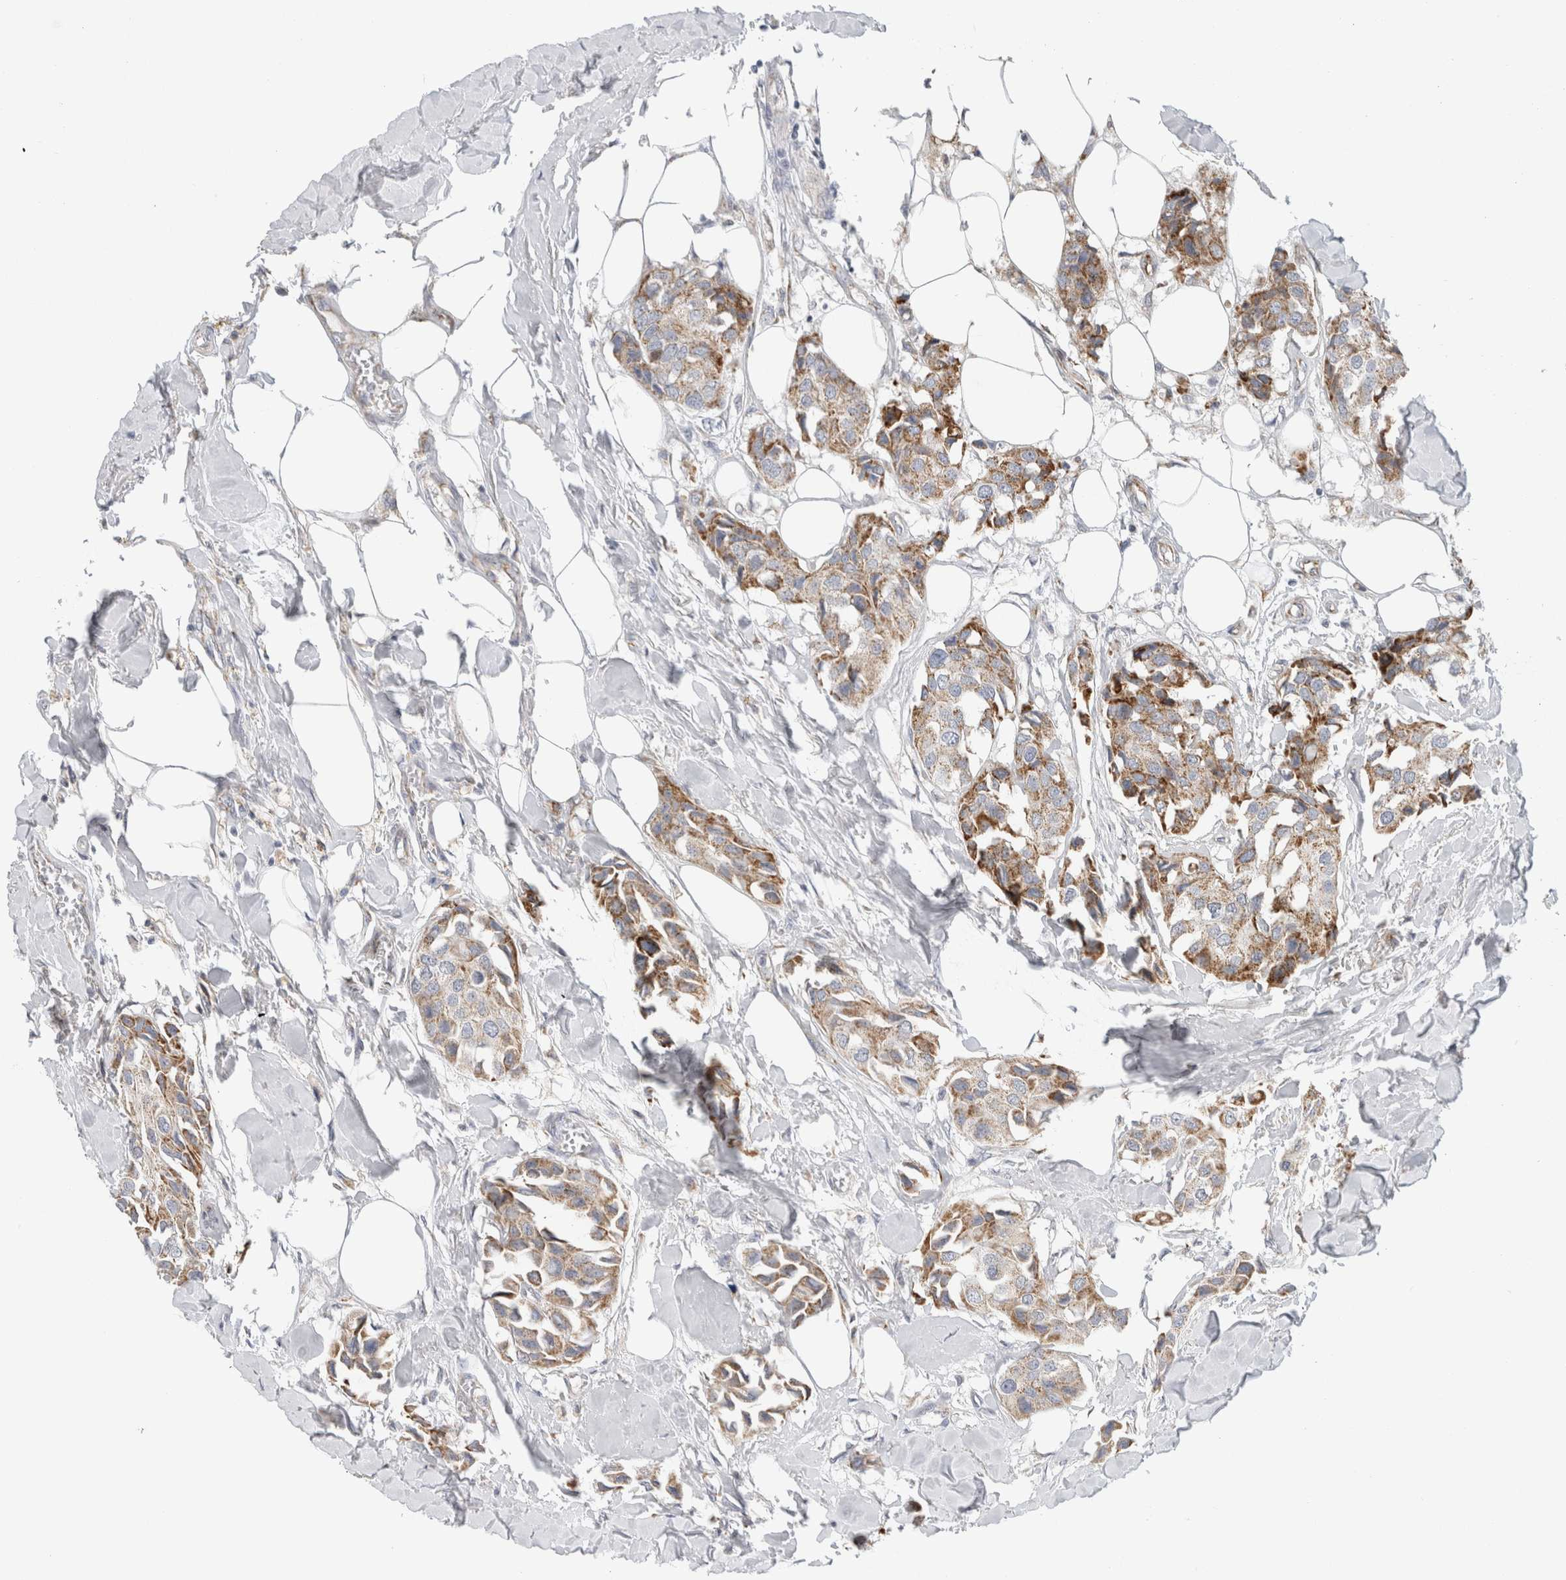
{"staining": {"intensity": "moderate", "quantity": ">75%", "location": "cytoplasmic/membranous"}, "tissue": "breast cancer", "cell_type": "Tumor cells", "image_type": "cancer", "snomed": [{"axis": "morphology", "description": "Duct carcinoma"}, {"axis": "topography", "description": "Breast"}], "caption": "Moderate cytoplasmic/membranous protein positivity is seen in about >75% of tumor cells in breast cancer (infiltrating ductal carcinoma). (DAB (3,3'-diaminobenzidine) IHC with brightfield microscopy, high magnification).", "gene": "FAHD1", "patient": {"sex": "female", "age": 80}}